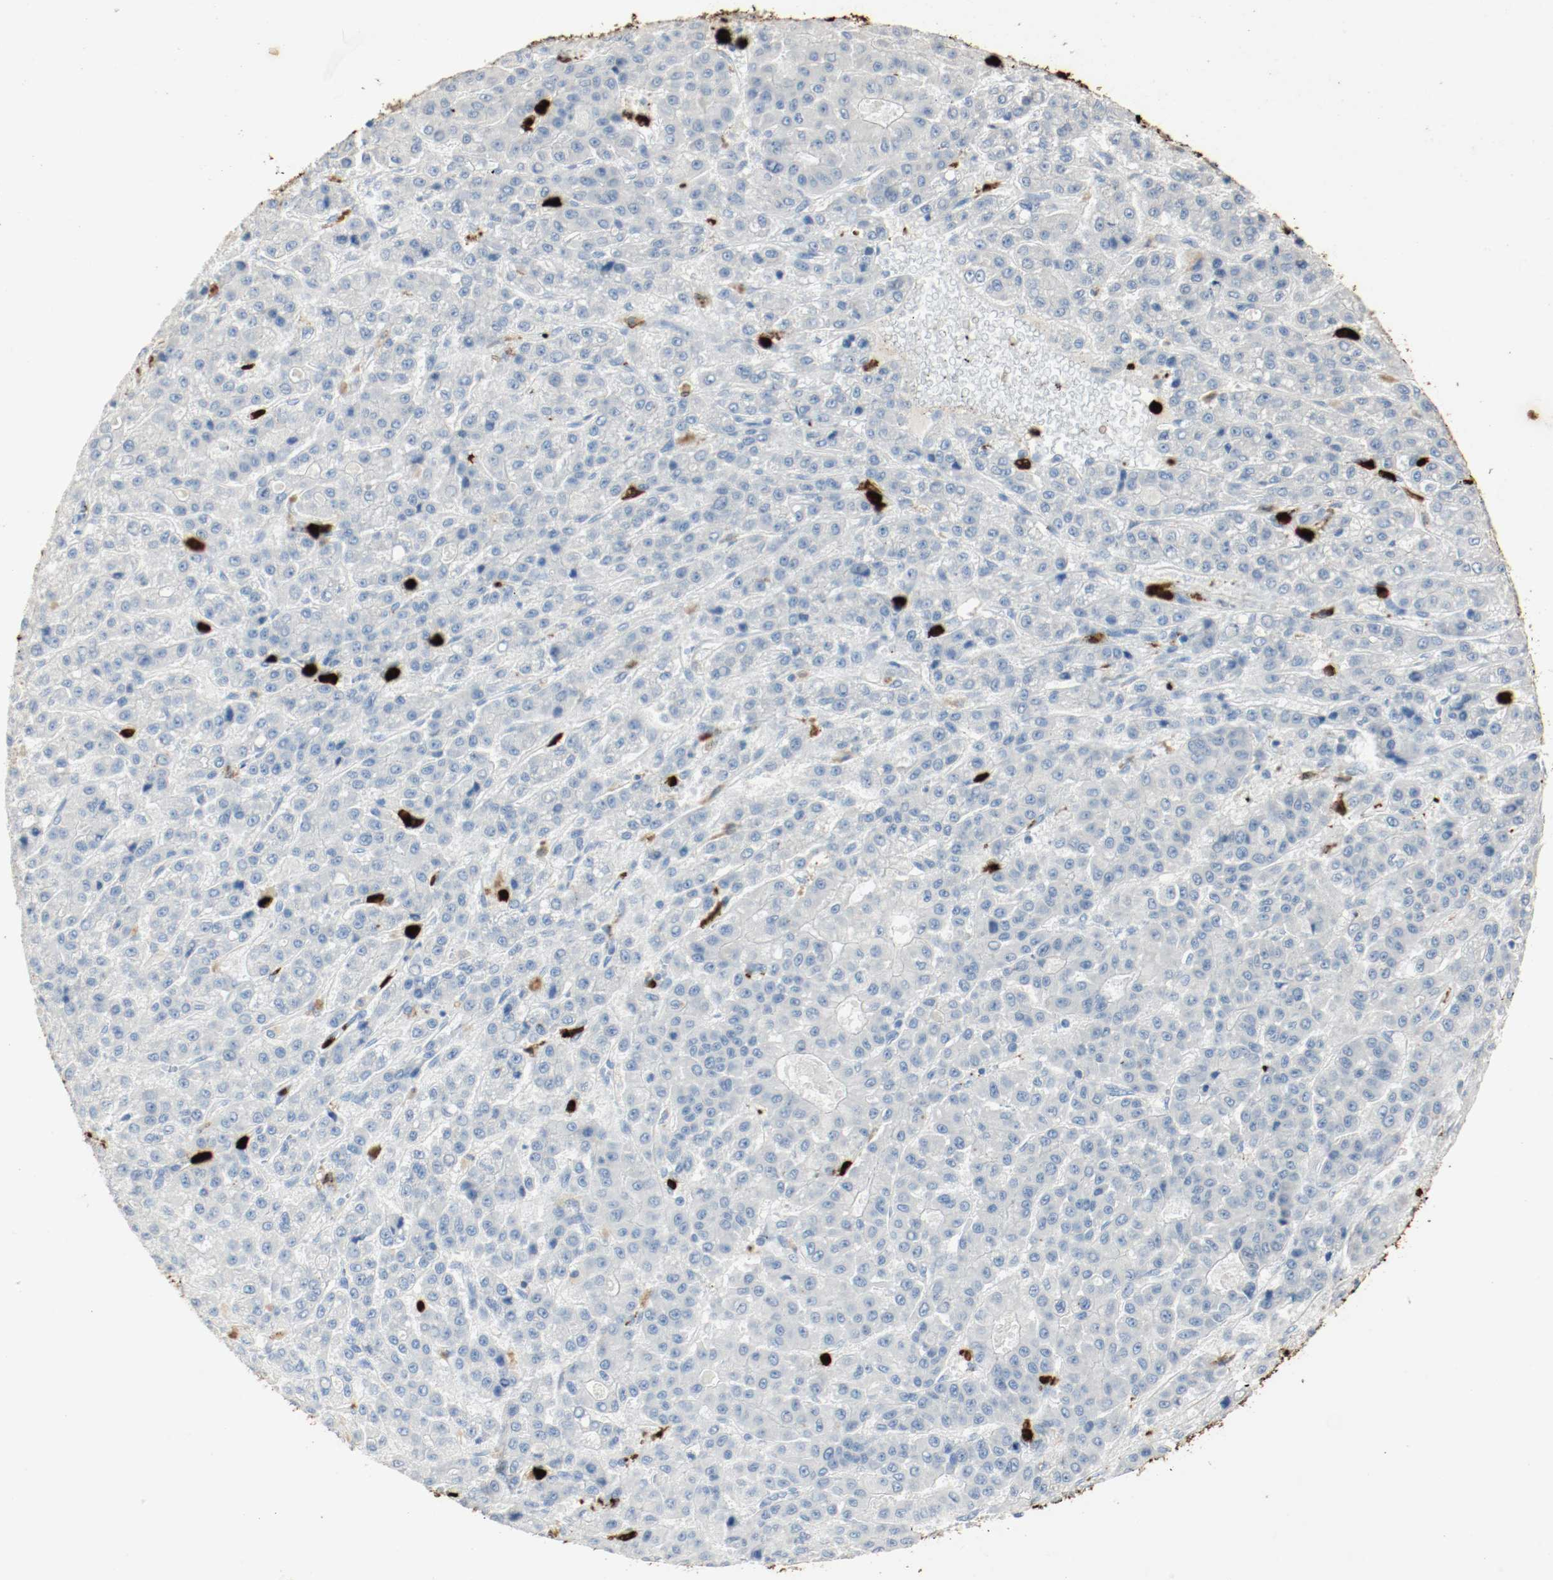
{"staining": {"intensity": "negative", "quantity": "none", "location": "none"}, "tissue": "liver cancer", "cell_type": "Tumor cells", "image_type": "cancer", "snomed": [{"axis": "morphology", "description": "Carcinoma, Hepatocellular, NOS"}, {"axis": "topography", "description": "Liver"}], "caption": "IHC histopathology image of neoplastic tissue: liver hepatocellular carcinoma stained with DAB (3,3'-diaminobenzidine) demonstrates no significant protein expression in tumor cells. (Immunohistochemistry, brightfield microscopy, high magnification).", "gene": "S100A9", "patient": {"sex": "male", "age": 70}}